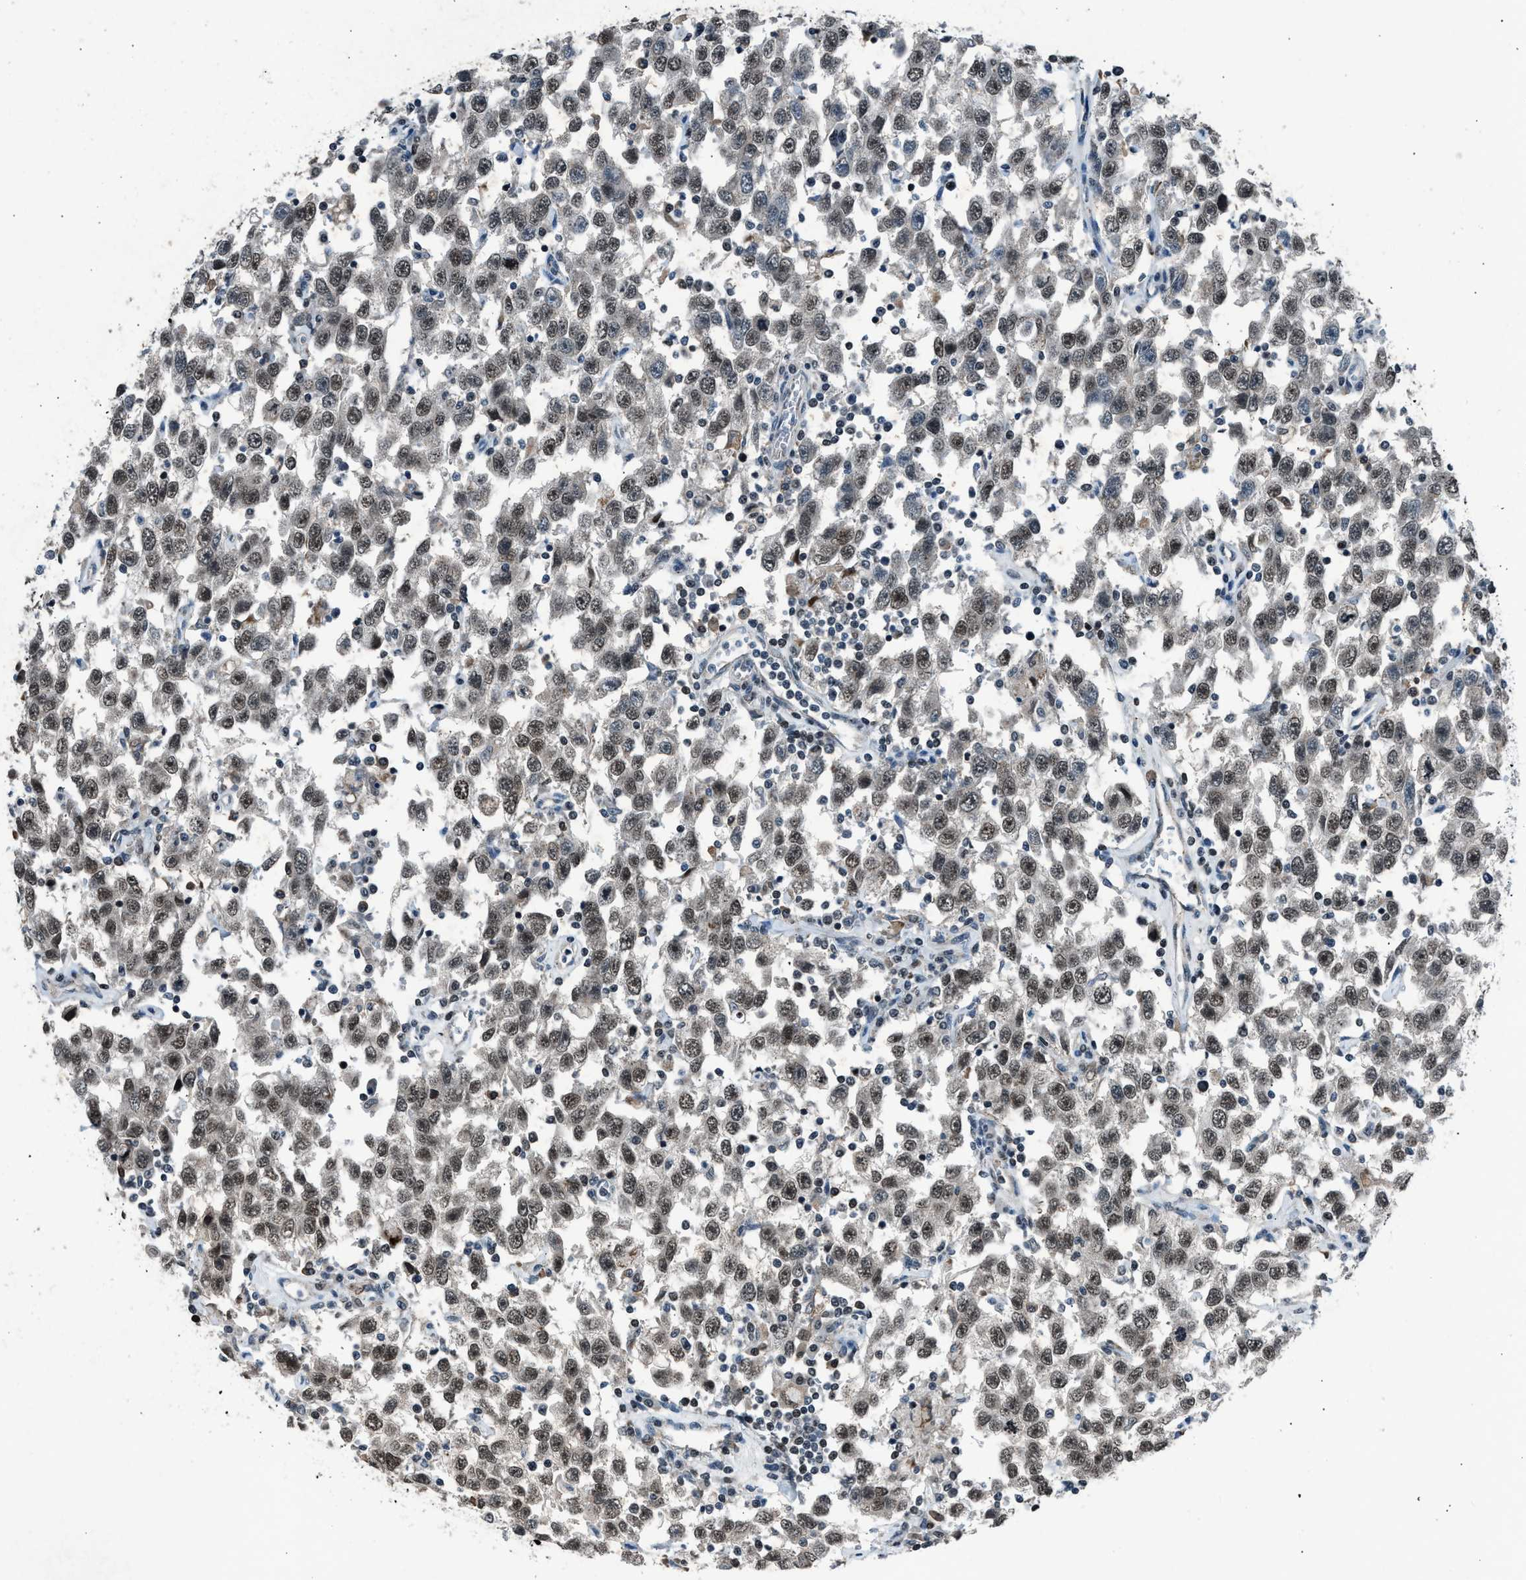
{"staining": {"intensity": "moderate", "quantity": ">75%", "location": "nuclear"}, "tissue": "testis cancer", "cell_type": "Tumor cells", "image_type": "cancer", "snomed": [{"axis": "morphology", "description": "Seminoma, NOS"}, {"axis": "topography", "description": "Testis"}], "caption": "A brown stain highlights moderate nuclear positivity of a protein in human seminoma (testis) tumor cells. (Stains: DAB in brown, nuclei in blue, Microscopy: brightfield microscopy at high magnification).", "gene": "ADCY1", "patient": {"sex": "male", "age": 41}}